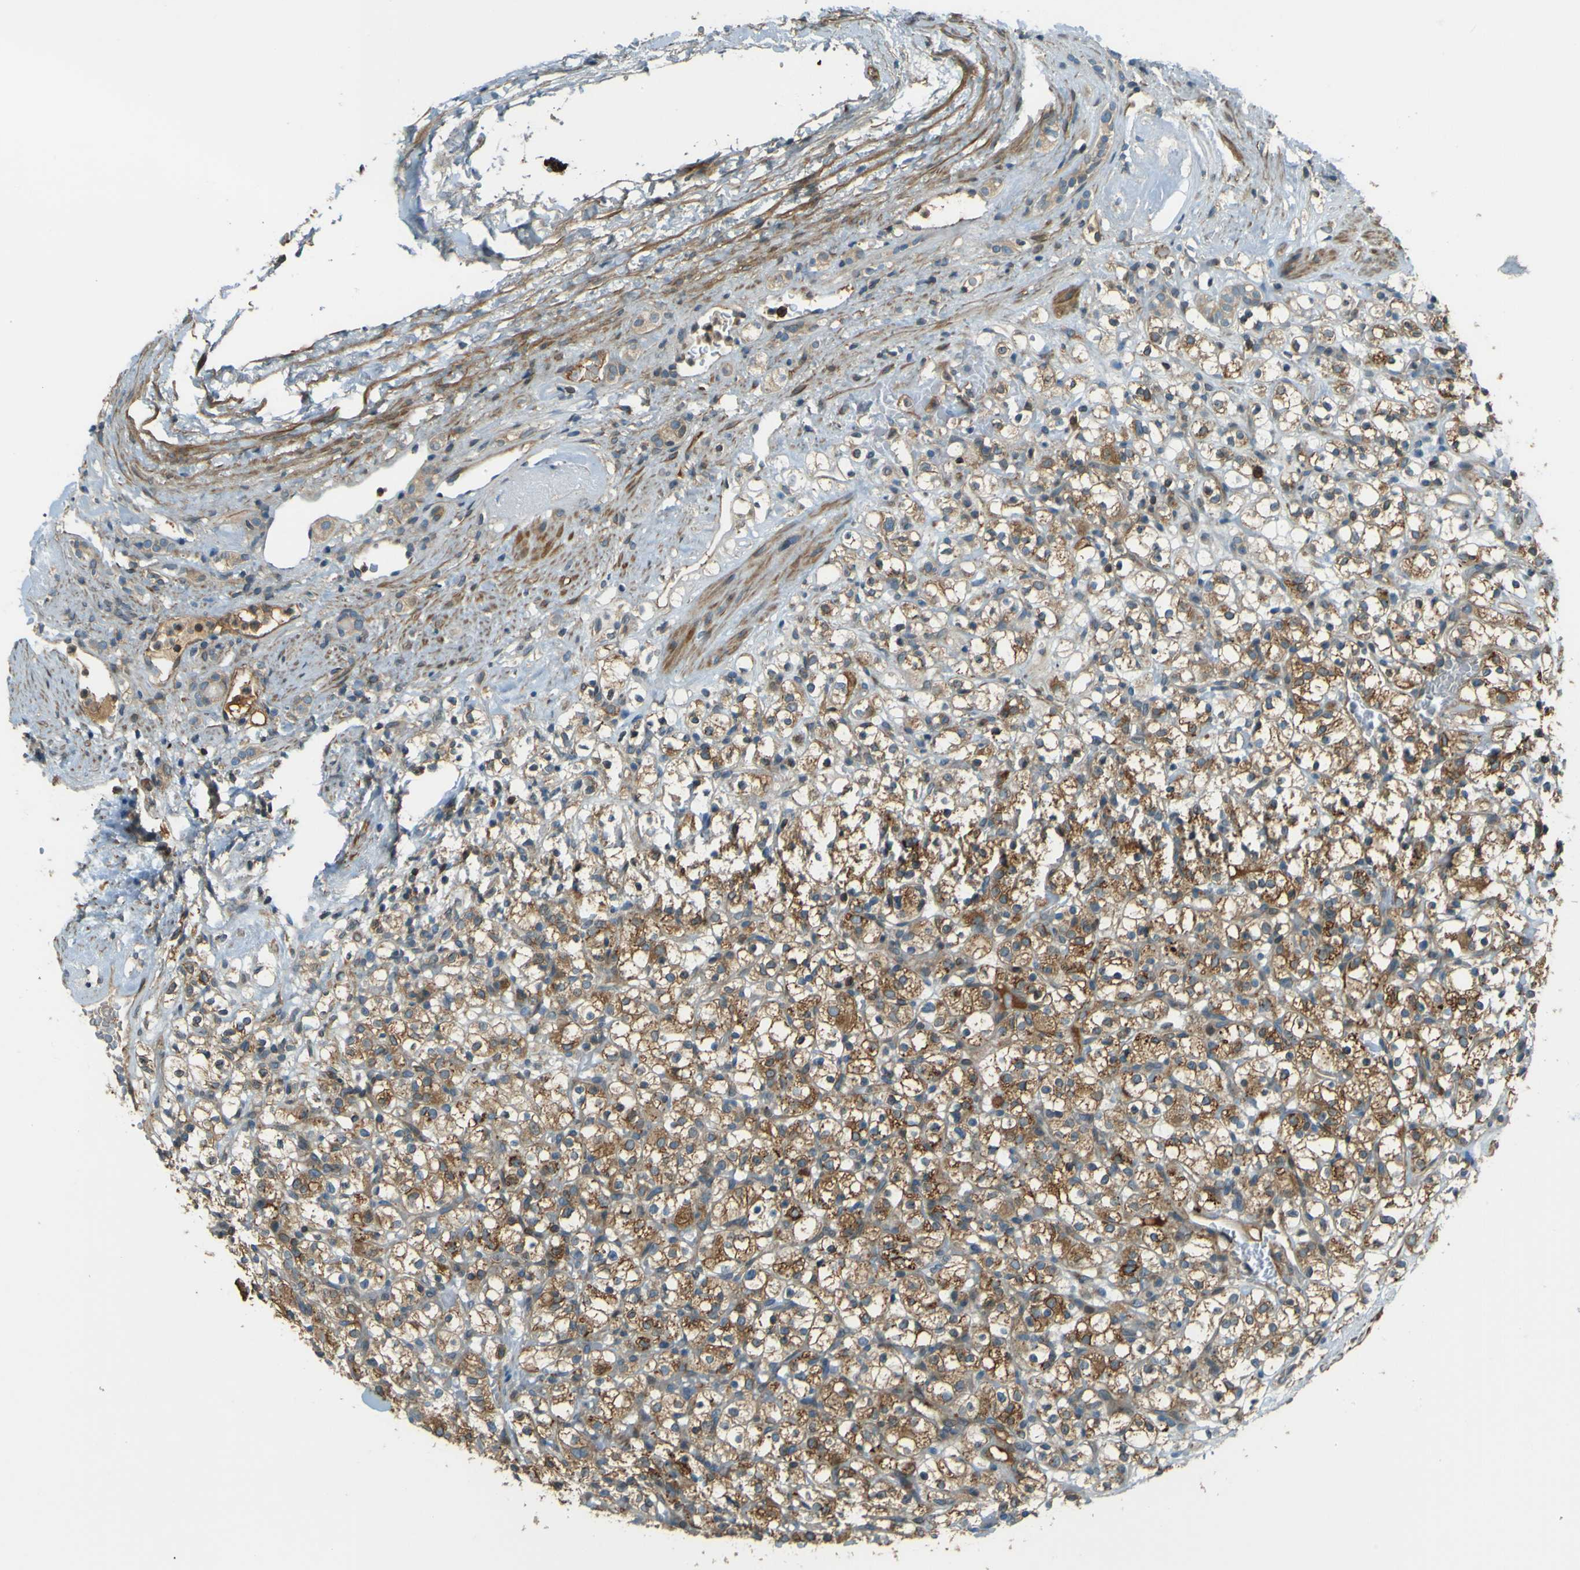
{"staining": {"intensity": "moderate", "quantity": ">75%", "location": "cytoplasmic/membranous"}, "tissue": "renal cancer", "cell_type": "Tumor cells", "image_type": "cancer", "snomed": [{"axis": "morphology", "description": "Normal tissue, NOS"}, {"axis": "morphology", "description": "Adenocarcinoma, NOS"}, {"axis": "topography", "description": "Kidney"}], "caption": "Tumor cells demonstrate medium levels of moderate cytoplasmic/membranous positivity in about >75% of cells in human renal cancer. The protein of interest is shown in brown color, while the nuclei are stained blue.", "gene": "LPCAT1", "patient": {"sex": "female", "age": 72}}